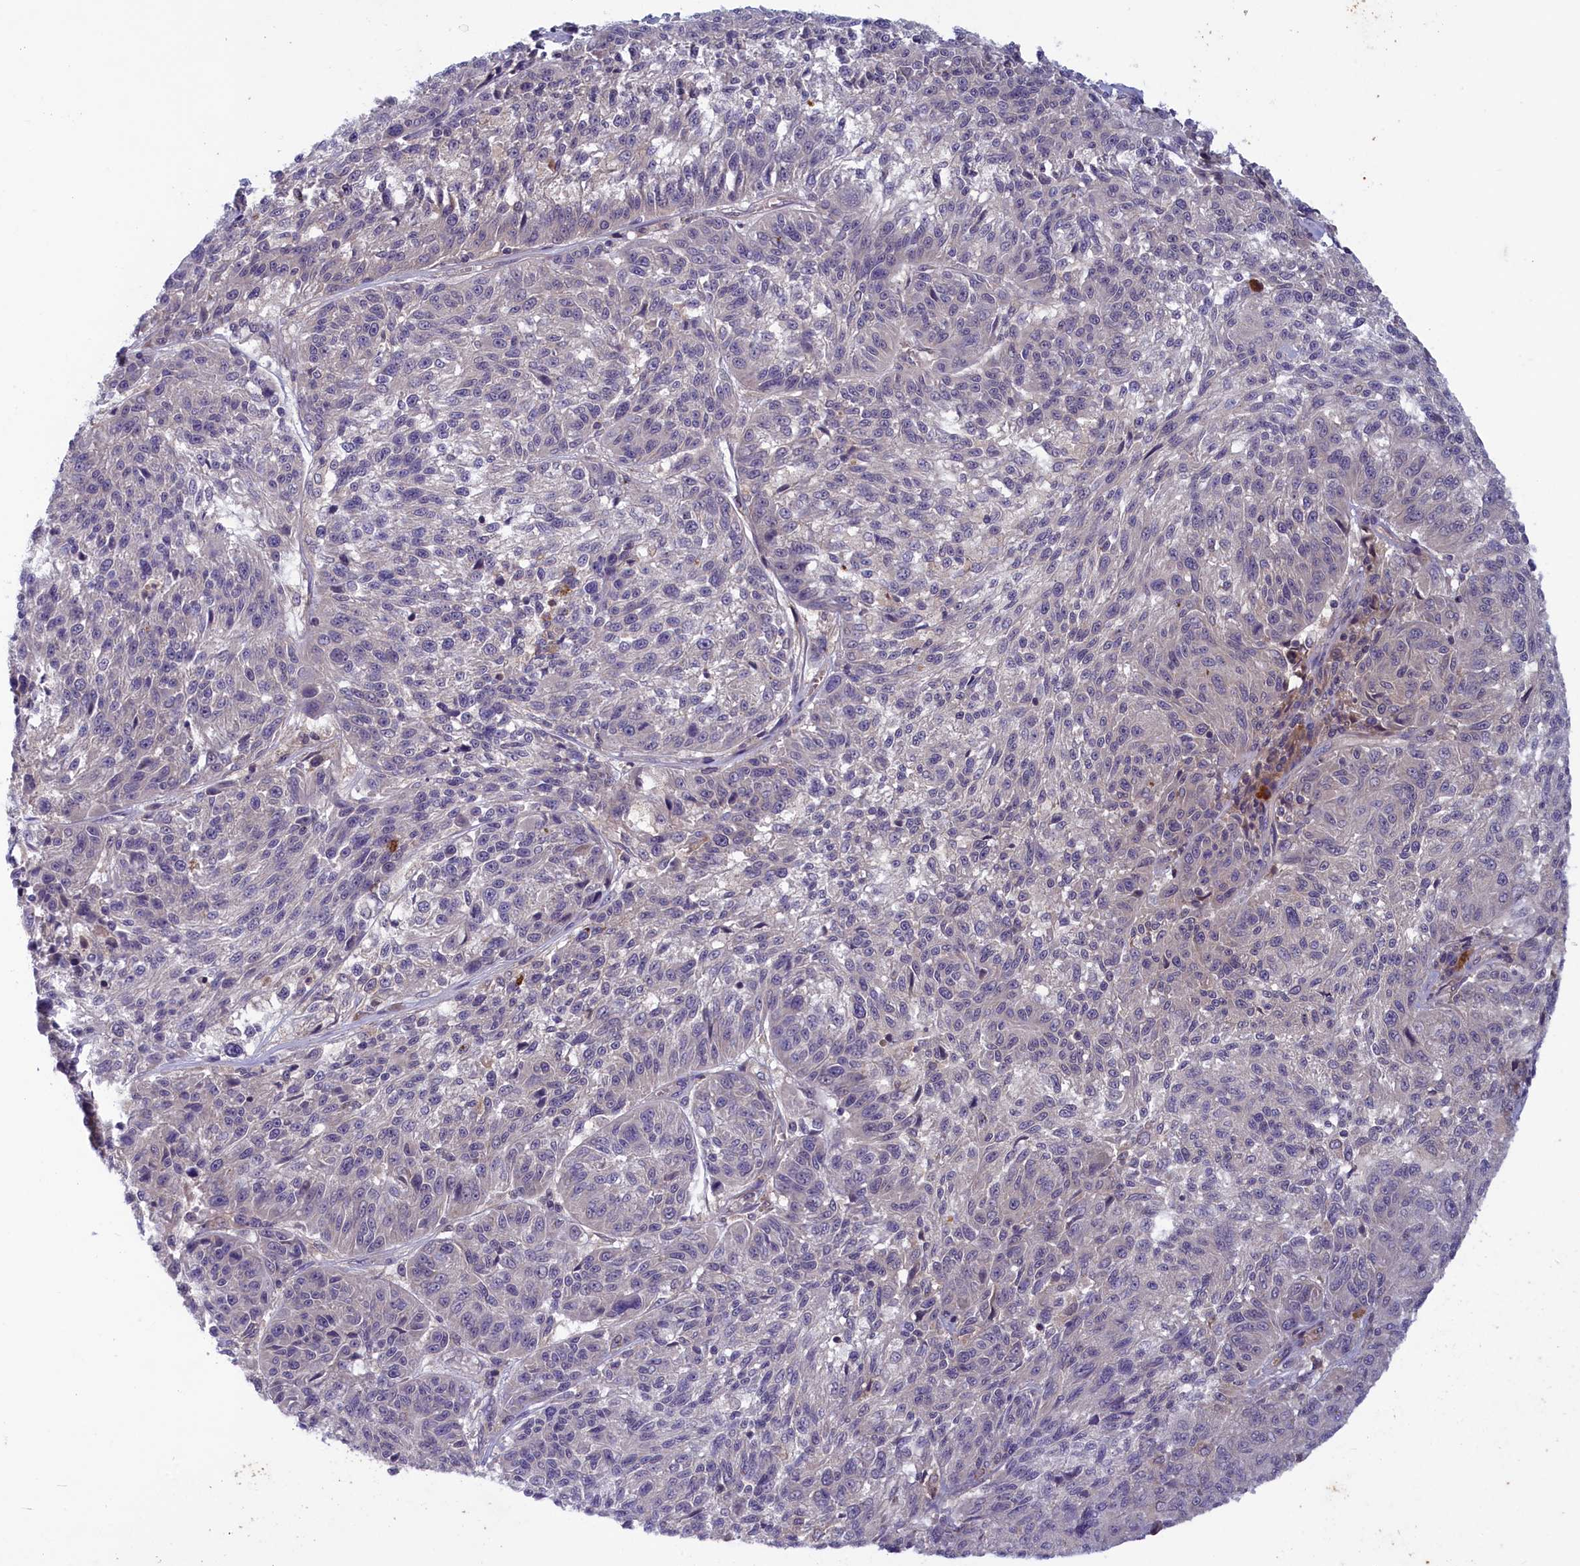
{"staining": {"intensity": "weak", "quantity": "<25%", "location": "cytoplasmic/membranous"}, "tissue": "melanoma", "cell_type": "Tumor cells", "image_type": "cancer", "snomed": [{"axis": "morphology", "description": "Malignant melanoma, NOS"}, {"axis": "topography", "description": "Skin"}], "caption": "This is an immunohistochemistry image of melanoma. There is no staining in tumor cells.", "gene": "NUBP1", "patient": {"sex": "male", "age": 53}}